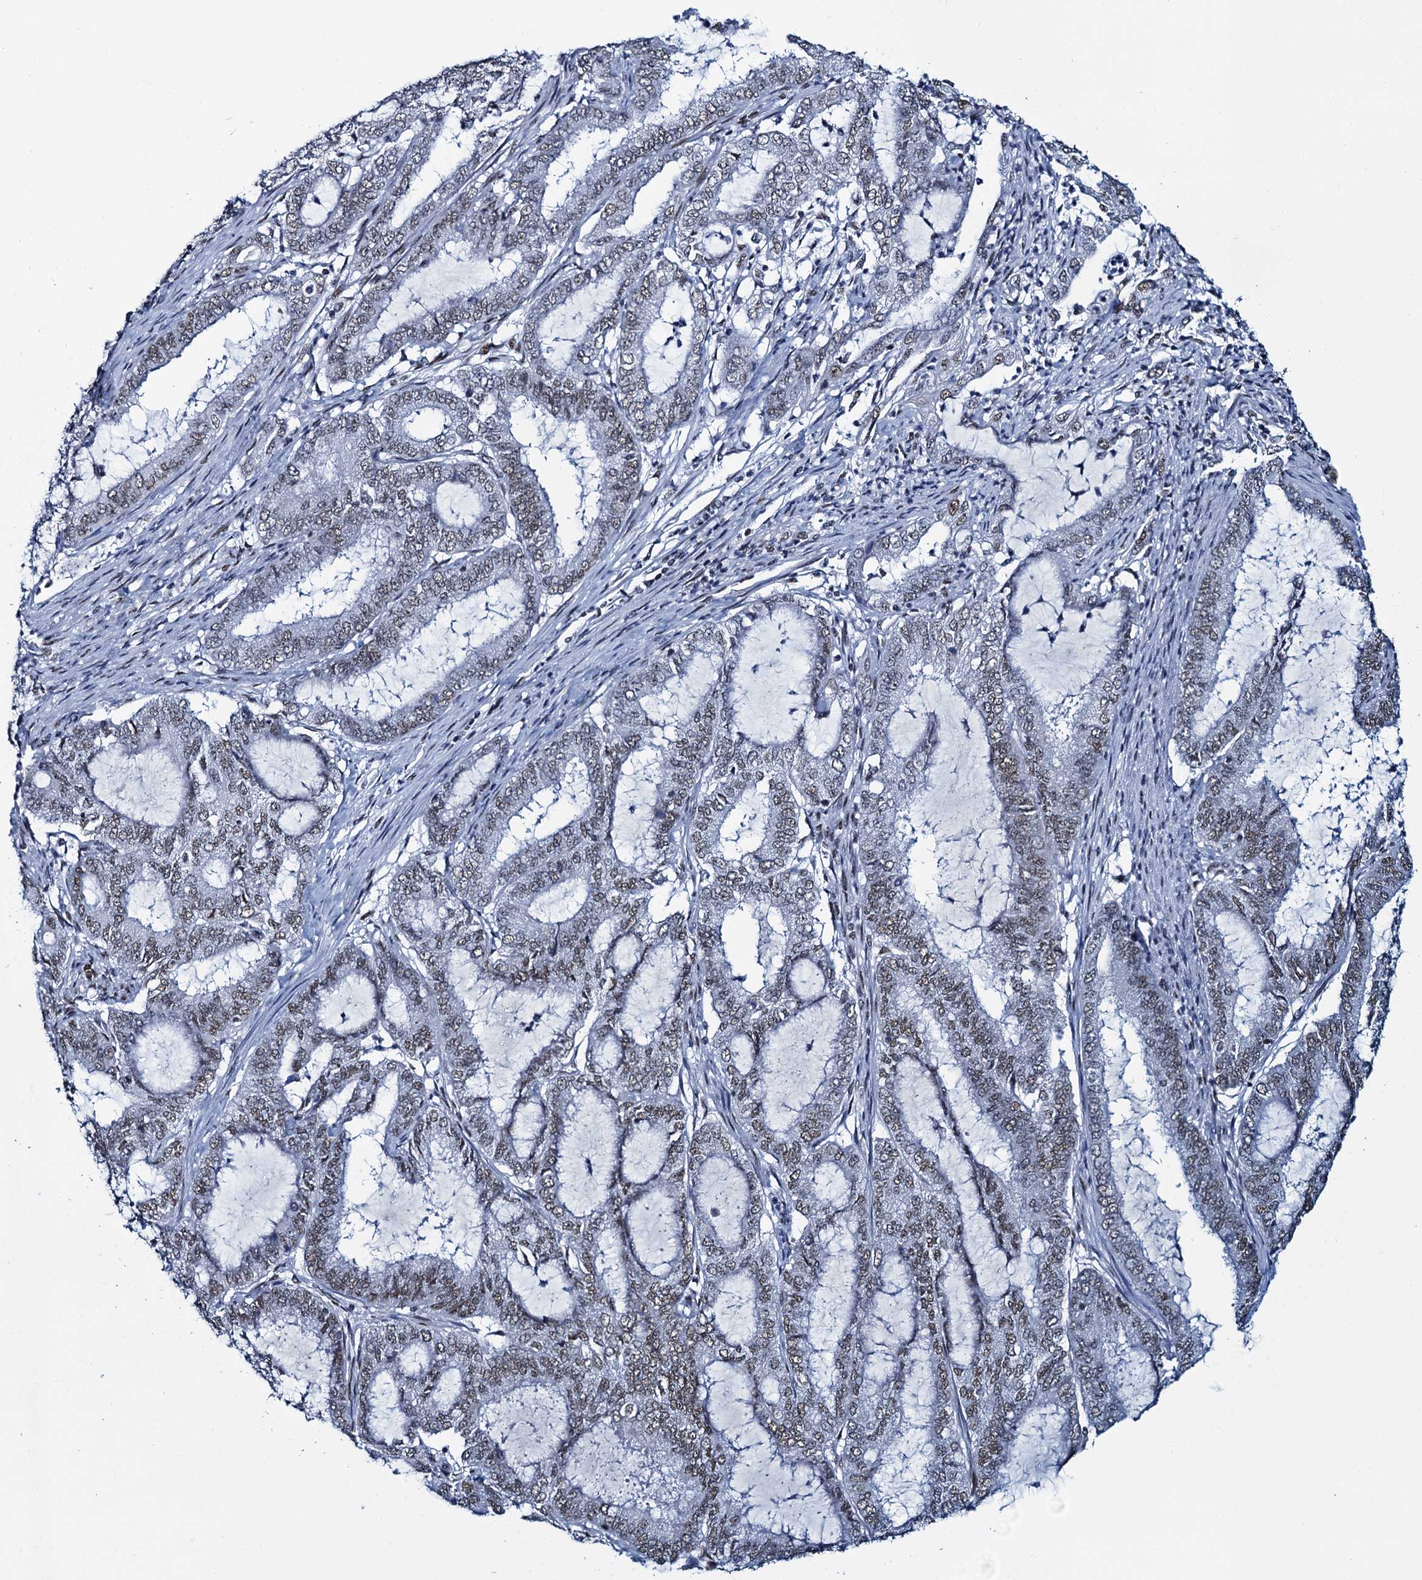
{"staining": {"intensity": "weak", "quantity": ">75%", "location": "nuclear"}, "tissue": "endometrial cancer", "cell_type": "Tumor cells", "image_type": "cancer", "snomed": [{"axis": "morphology", "description": "Adenocarcinoma, NOS"}, {"axis": "topography", "description": "Endometrium"}], "caption": "Endometrial cancer stained with DAB IHC demonstrates low levels of weak nuclear expression in approximately >75% of tumor cells.", "gene": "HNRNPUL2", "patient": {"sex": "female", "age": 51}}